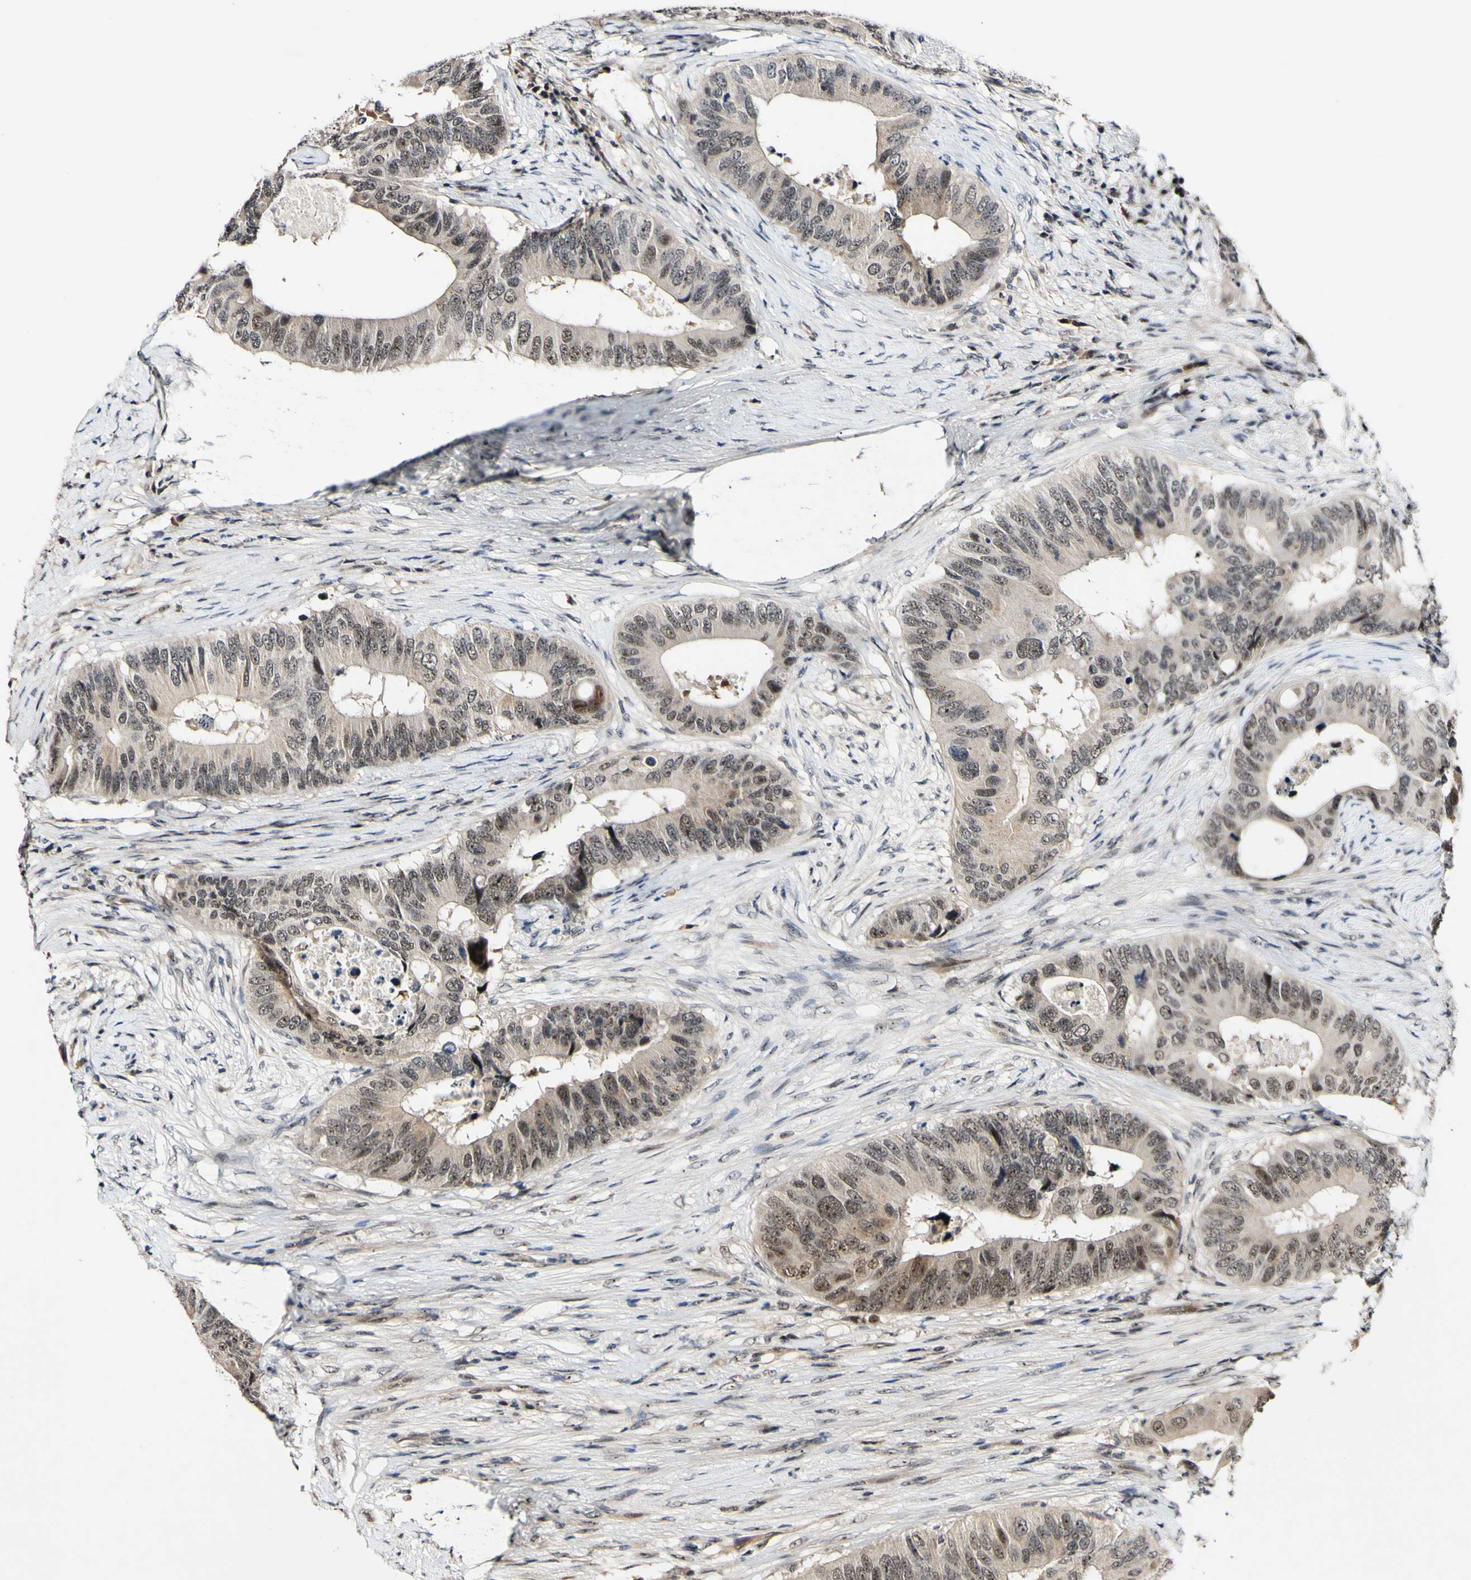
{"staining": {"intensity": "weak", "quantity": "25%-75%", "location": "cytoplasmic/membranous,nuclear"}, "tissue": "colorectal cancer", "cell_type": "Tumor cells", "image_type": "cancer", "snomed": [{"axis": "morphology", "description": "Adenocarcinoma, NOS"}, {"axis": "topography", "description": "Colon"}], "caption": "A micrograph showing weak cytoplasmic/membranous and nuclear positivity in approximately 25%-75% of tumor cells in colorectal adenocarcinoma, as visualized by brown immunohistochemical staining.", "gene": "POLR2F", "patient": {"sex": "male", "age": 71}}